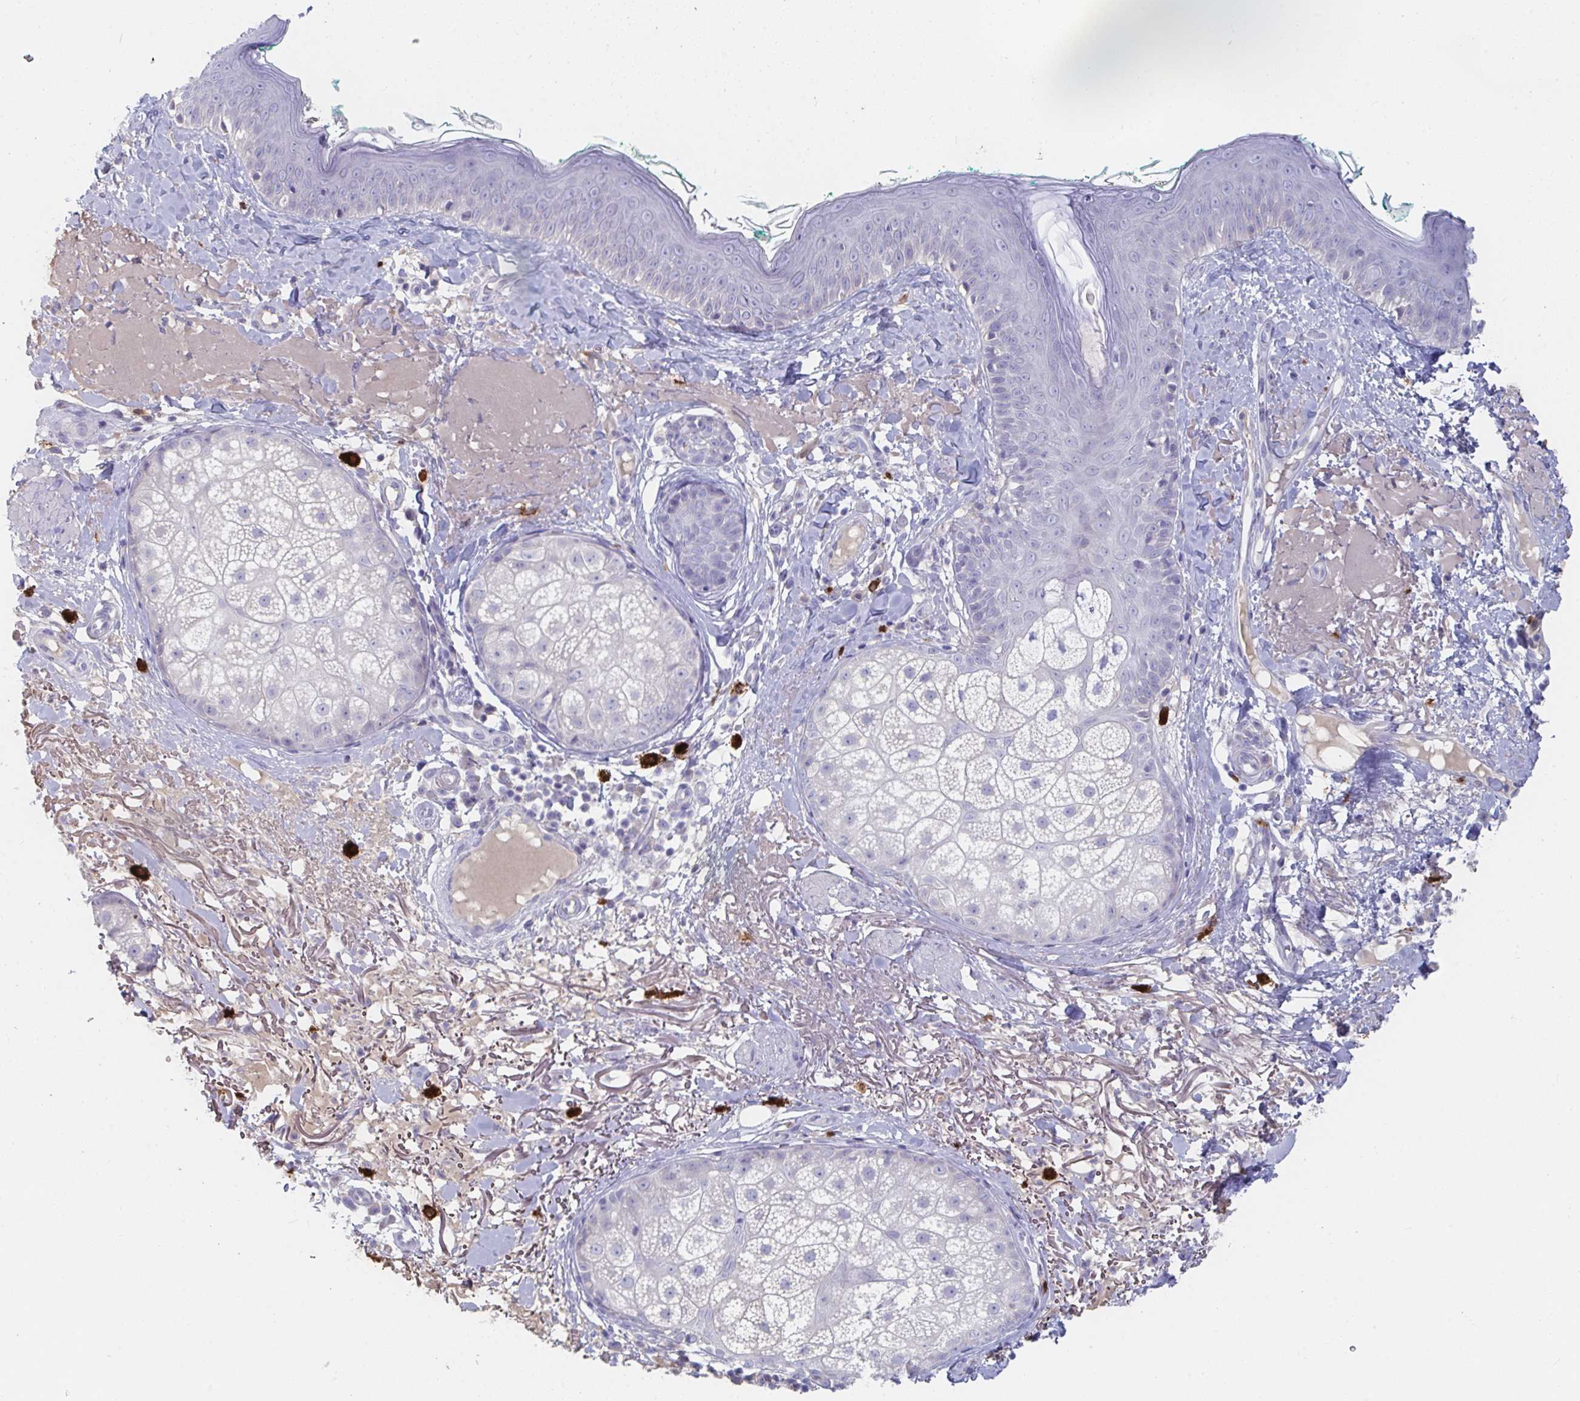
{"staining": {"intensity": "negative", "quantity": "none", "location": "none"}, "tissue": "skin", "cell_type": "Fibroblasts", "image_type": "normal", "snomed": [{"axis": "morphology", "description": "Normal tissue, NOS"}, {"axis": "topography", "description": "Skin"}], "caption": "High power microscopy micrograph of an IHC histopathology image of normal skin, revealing no significant expression in fibroblasts.", "gene": "KCNK5", "patient": {"sex": "male", "age": 73}}